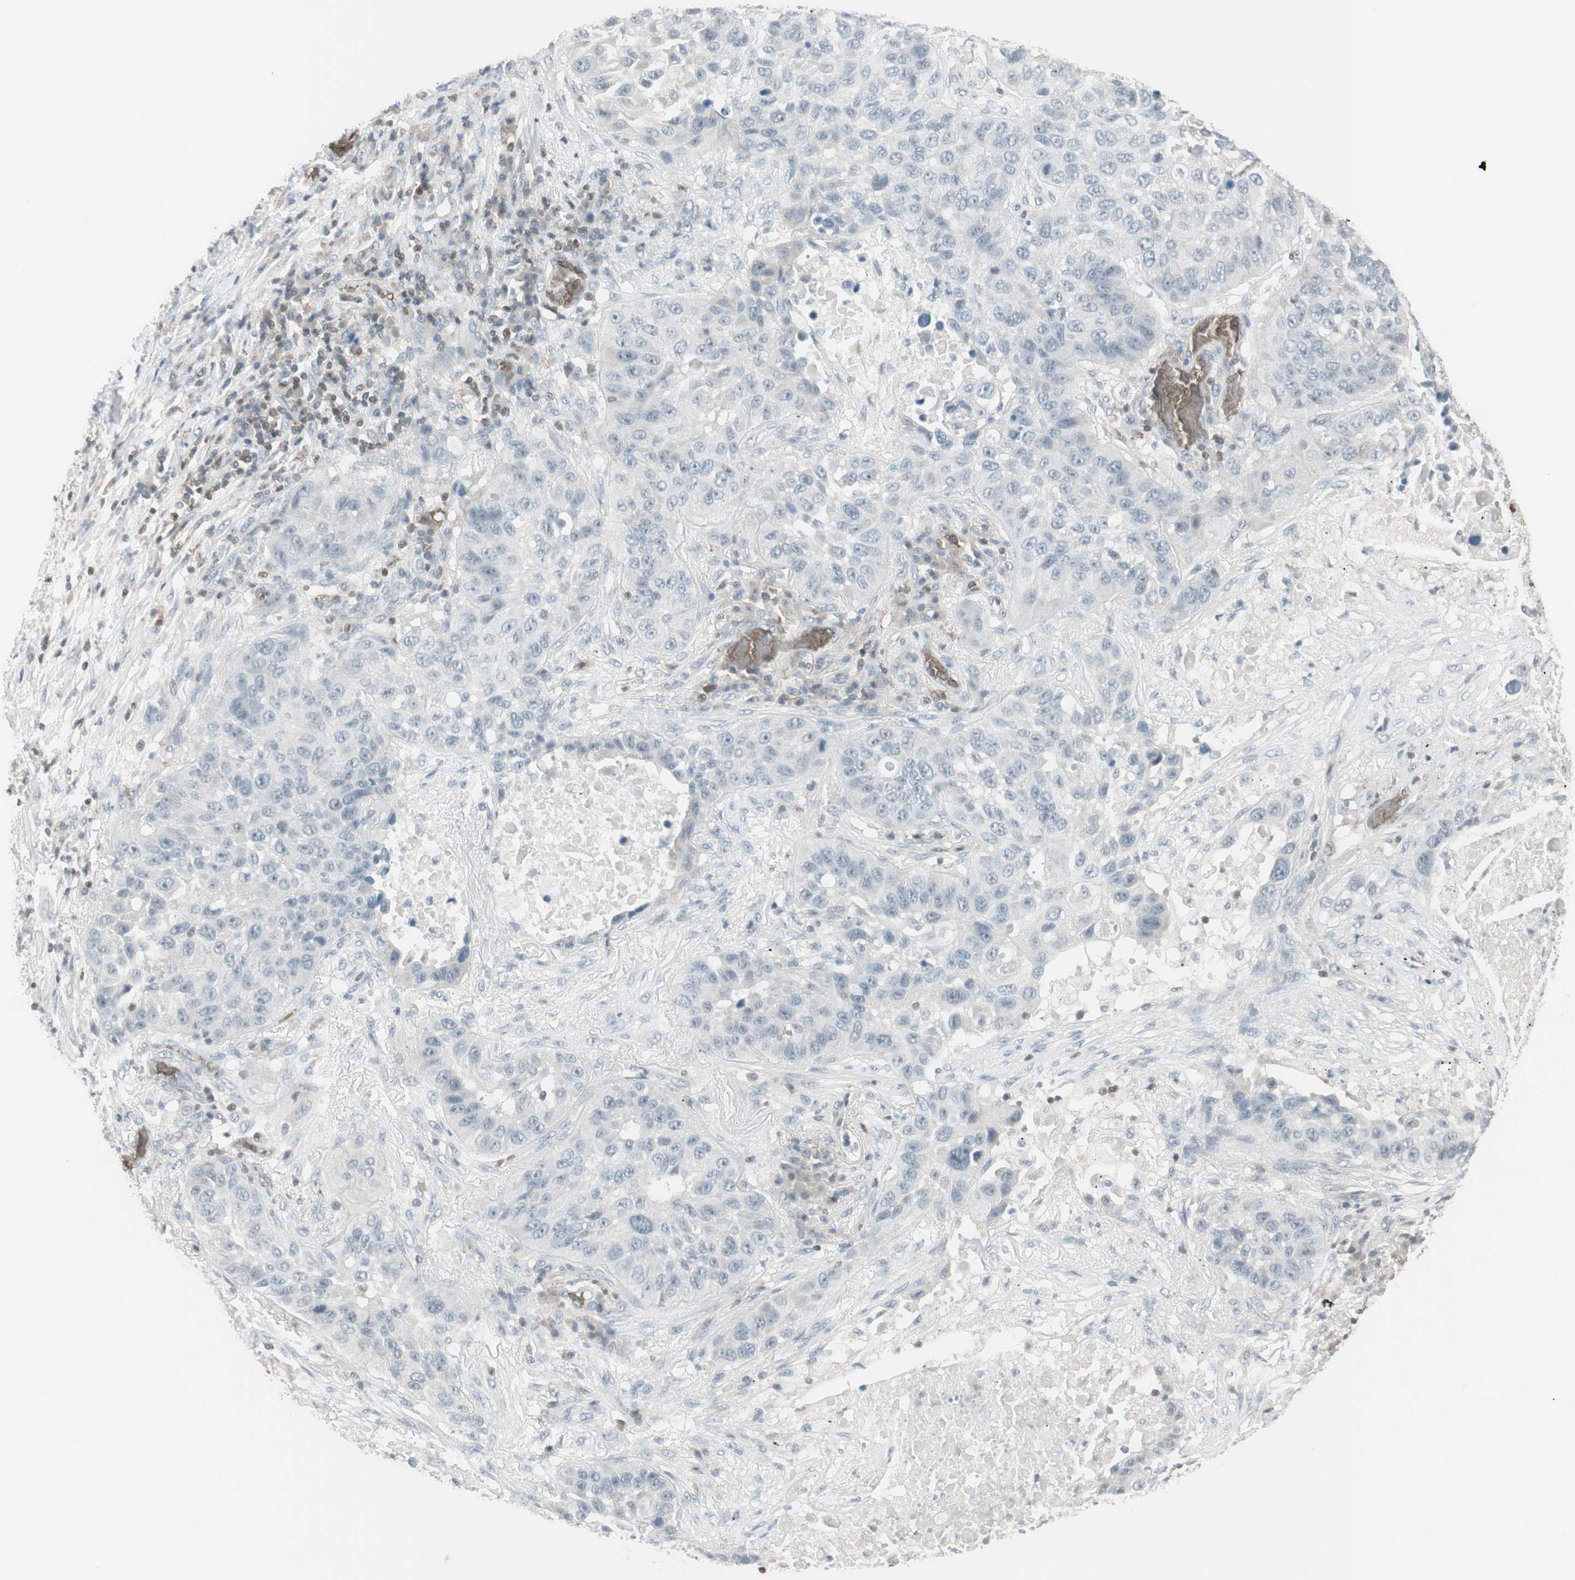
{"staining": {"intensity": "negative", "quantity": "none", "location": "none"}, "tissue": "lung cancer", "cell_type": "Tumor cells", "image_type": "cancer", "snomed": [{"axis": "morphology", "description": "Squamous cell carcinoma, NOS"}, {"axis": "topography", "description": "Lung"}], "caption": "This is an immunohistochemistry image of human lung cancer. There is no staining in tumor cells.", "gene": "MAP4K1", "patient": {"sex": "male", "age": 57}}